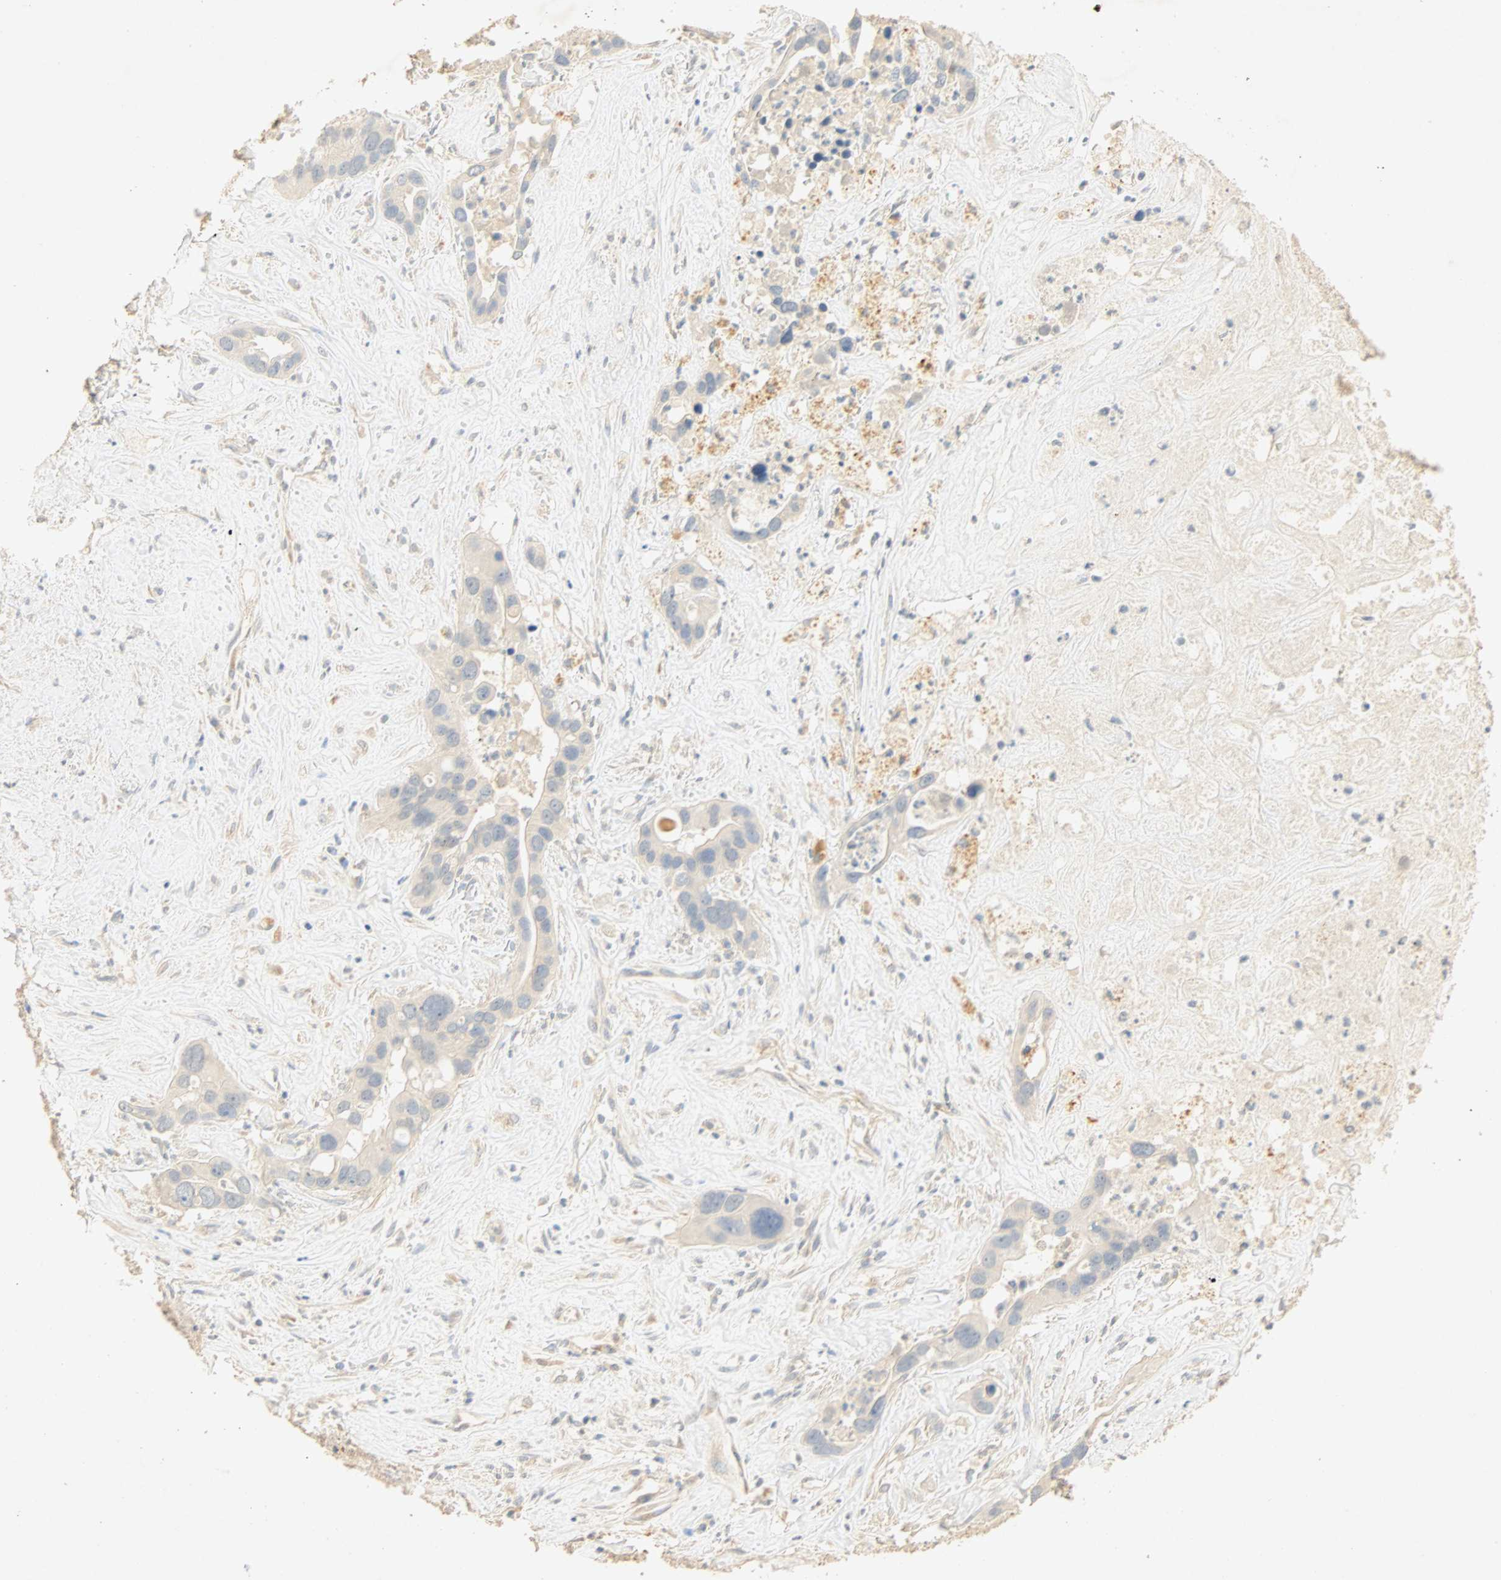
{"staining": {"intensity": "negative", "quantity": "none", "location": "none"}, "tissue": "liver cancer", "cell_type": "Tumor cells", "image_type": "cancer", "snomed": [{"axis": "morphology", "description": "Cholangiocarcinoma"}, {"axis": "topography", "description": "Liver"}], "caption": "Human liver cholangiocarcinoma stained for a protein using immunohistochemistry (IHC) exhibits no expression in tumor cells.", "gene": "SELENBP1", "patient": {"sex": "female", "age": 65}}